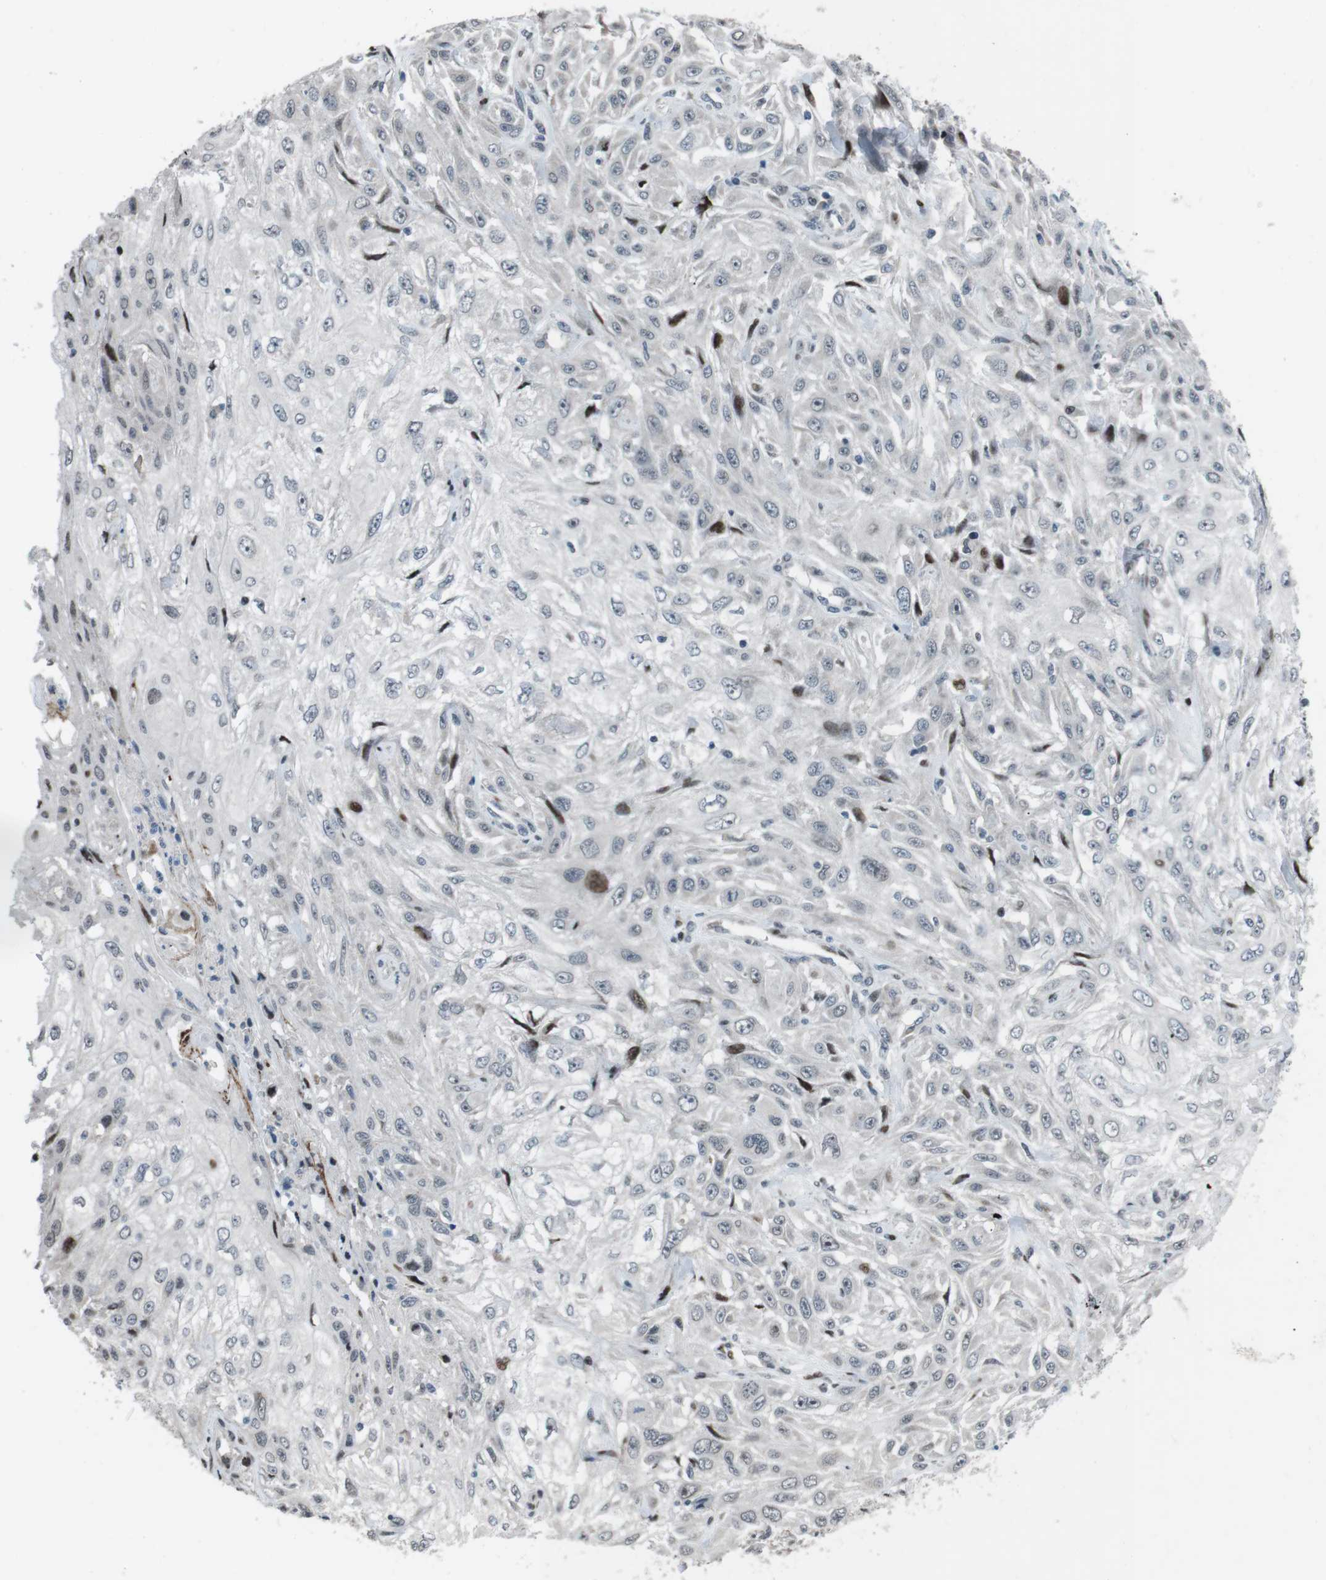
{"staining": {"intensity": "moderate", "quantity": "<25%", "location": "nuclear"}, "tissue": "skin cancer", "cell_type": "Tumor cells", "image_type": "cancer", "snomed": [{"axis": "morphology", "description": "Squamous cell carcinoma, NOS"}, {"axis": "topography", "description": "Skin"}], "caption": "Tumor cells demonstrate moderate nuclear expression in approximately <25% of cells in skin squamous cell carcinoma.", "gene": "PBRM1", "patient": {"sex": "male", "age": 75}}